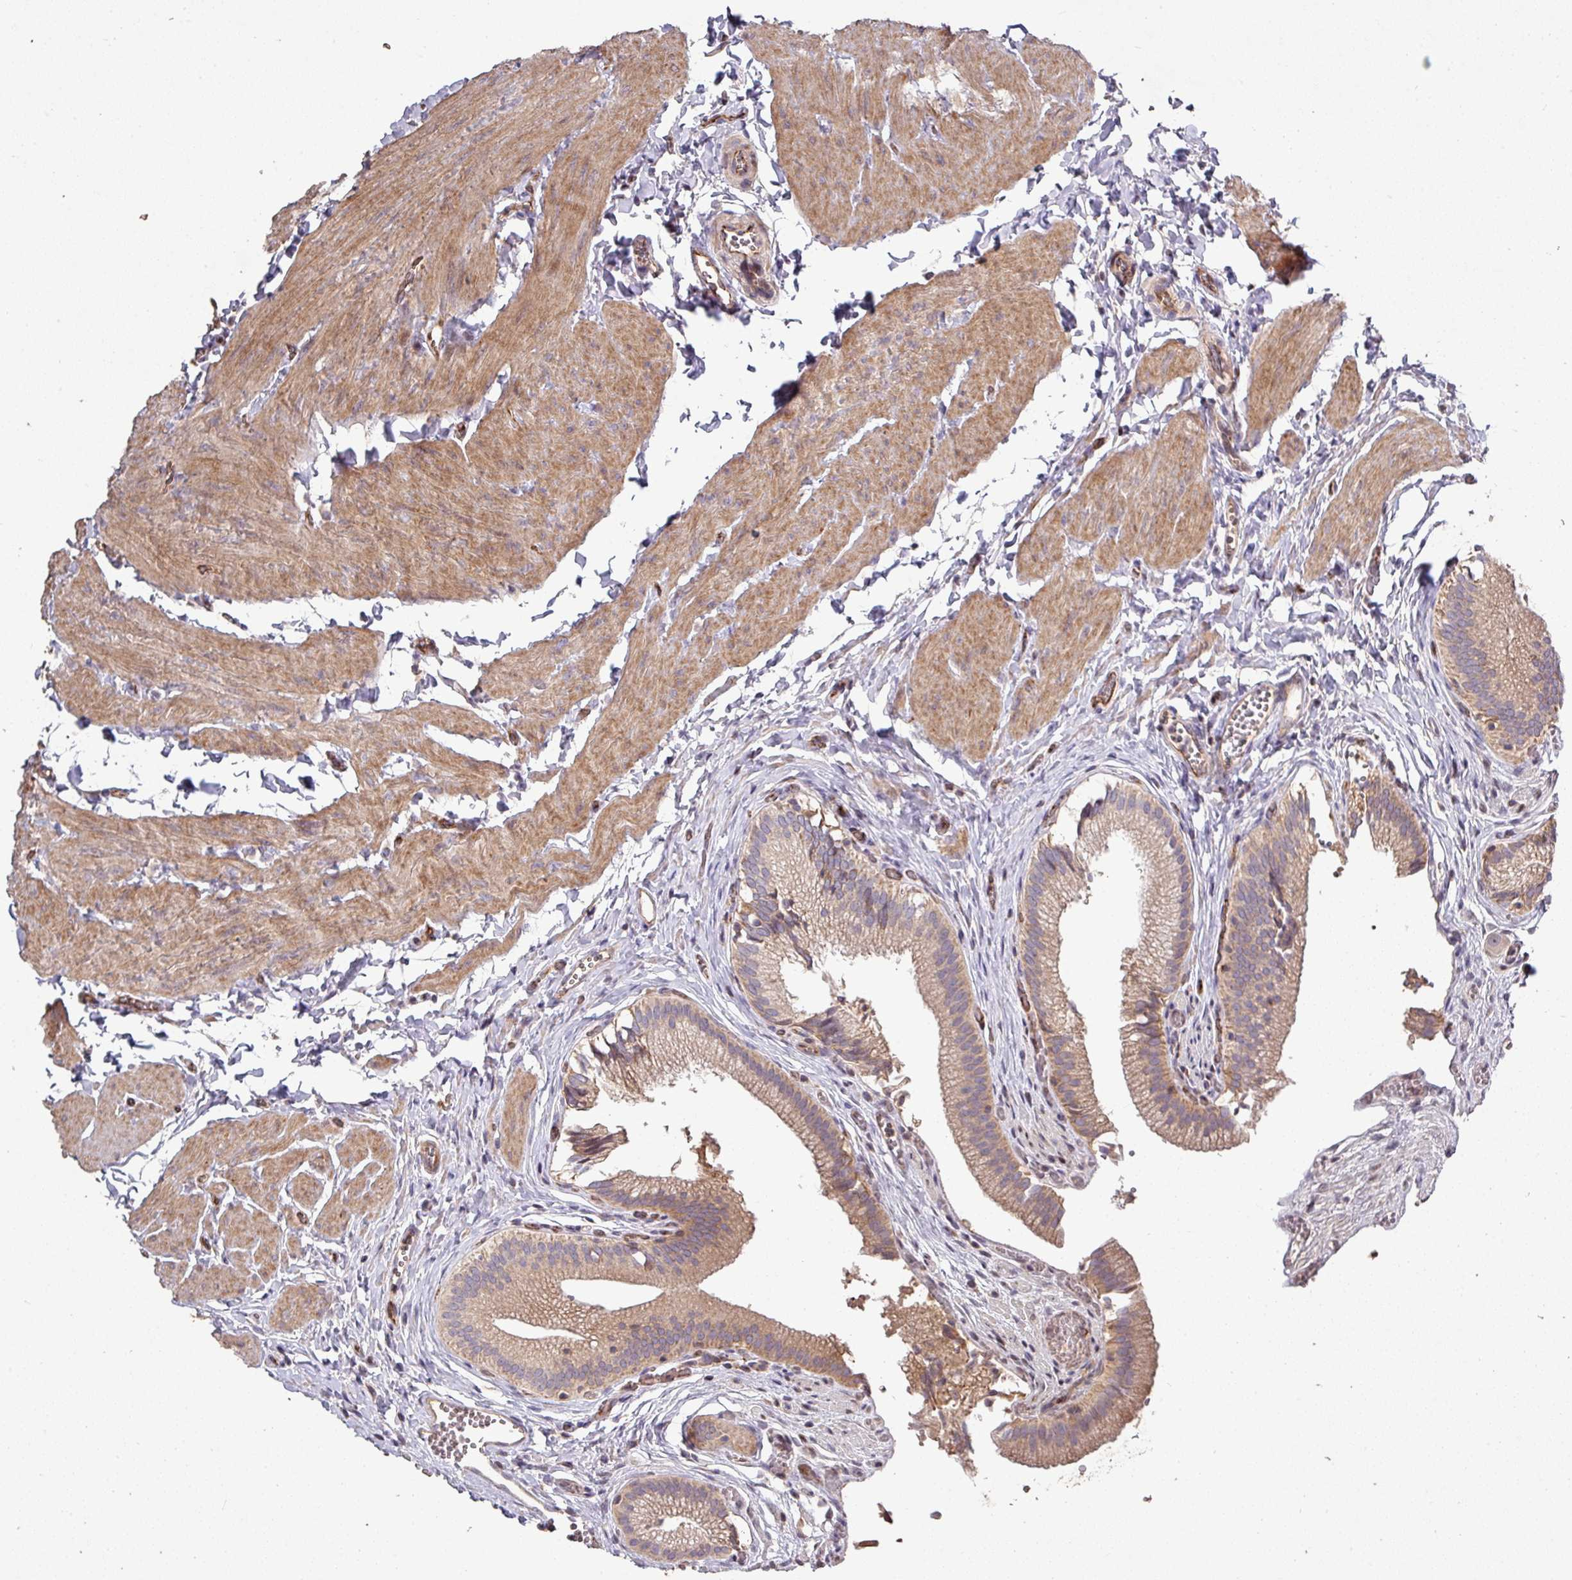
{"staining": {"intensity": "moderate", "quantity": ">75%", "location": "cytoplasmic/membranous"}, "tissue": "gallbladder", "cell_type": "Glandular cells", "image_type": "normal", "snomed": [{"axis": "morphology", "description": "Normal tissue, NOS"}, {"axis": "topography", "description": "Gallbladder"}, {"axis": "topography", "description": "Peripheral nerve tissue"}], "caption": "An image of human gallbladder stained for a protein reveals moderate cytoplasmic/membranous brown staining in glandular cells.", "gene": "RPL23A", "patient": {"sex": "male", "age": 17}}